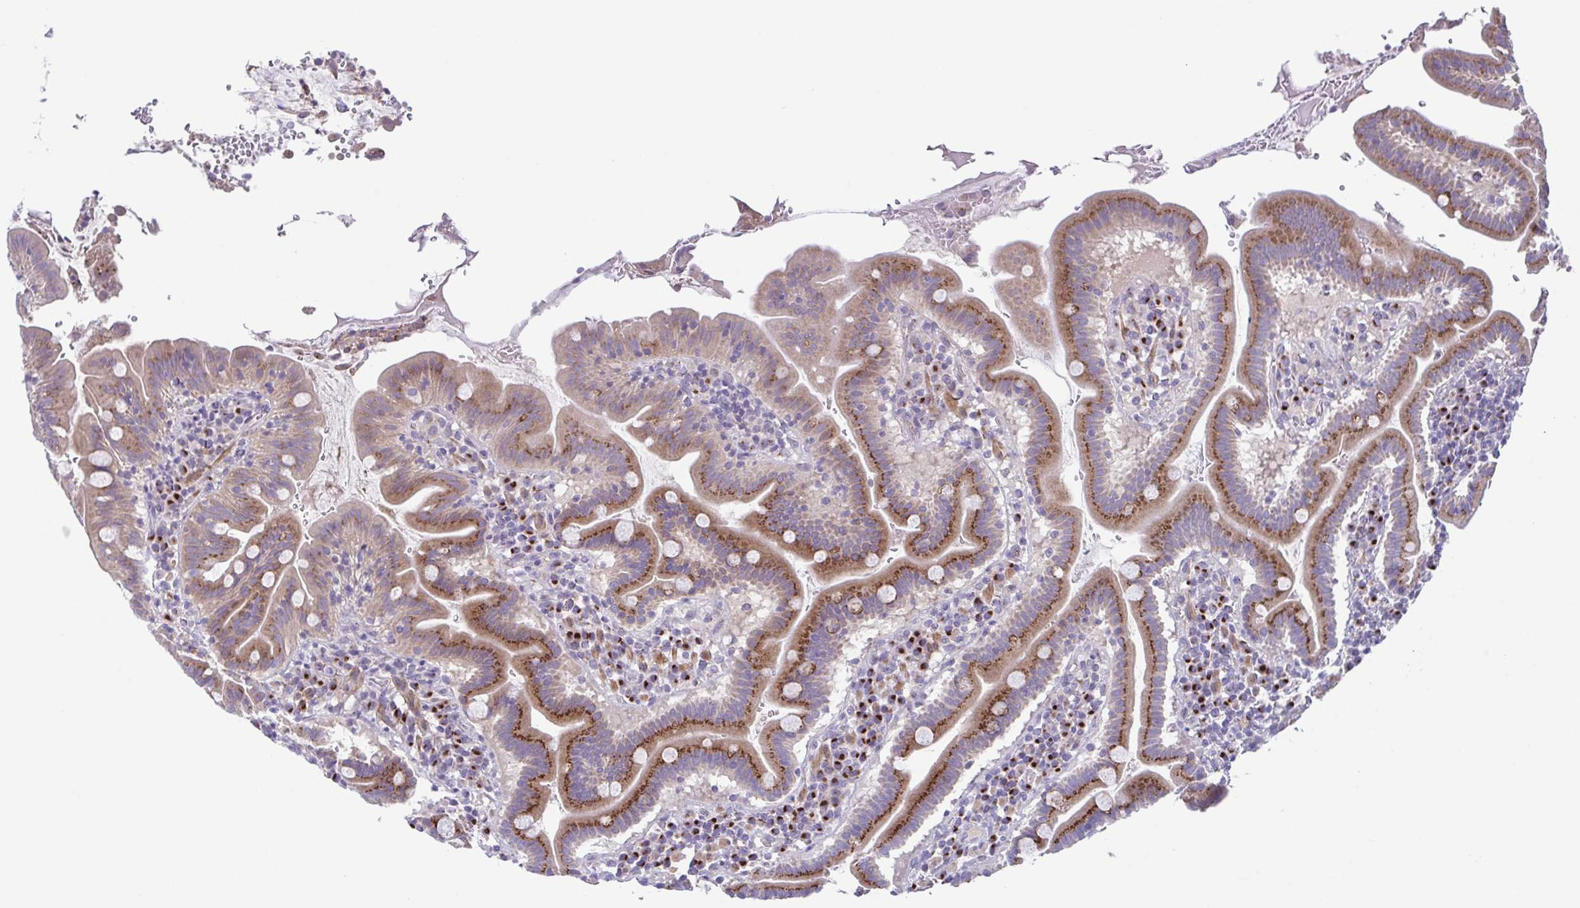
{"staining": {"intensity": "strong", "quantity": ">75%", "location": "cytoplasmic/membranous"}, "tissue": "small intestine", "cell_type": "Glandular cells", "image_type": "normal", "snomed": [{"axis": "morphology", "description": "Normal tissue, NOS"}, {"axis": "topography", "description": "Small intestine"}], "caption": "Protein staining by immunohistochemistry reveals strong cytoplasmic/membranous expression in approximately >75% of glandular cells in benign small intestine.", "gene": "COL17A1", "patient": {"sex": "male", "age": 26}}